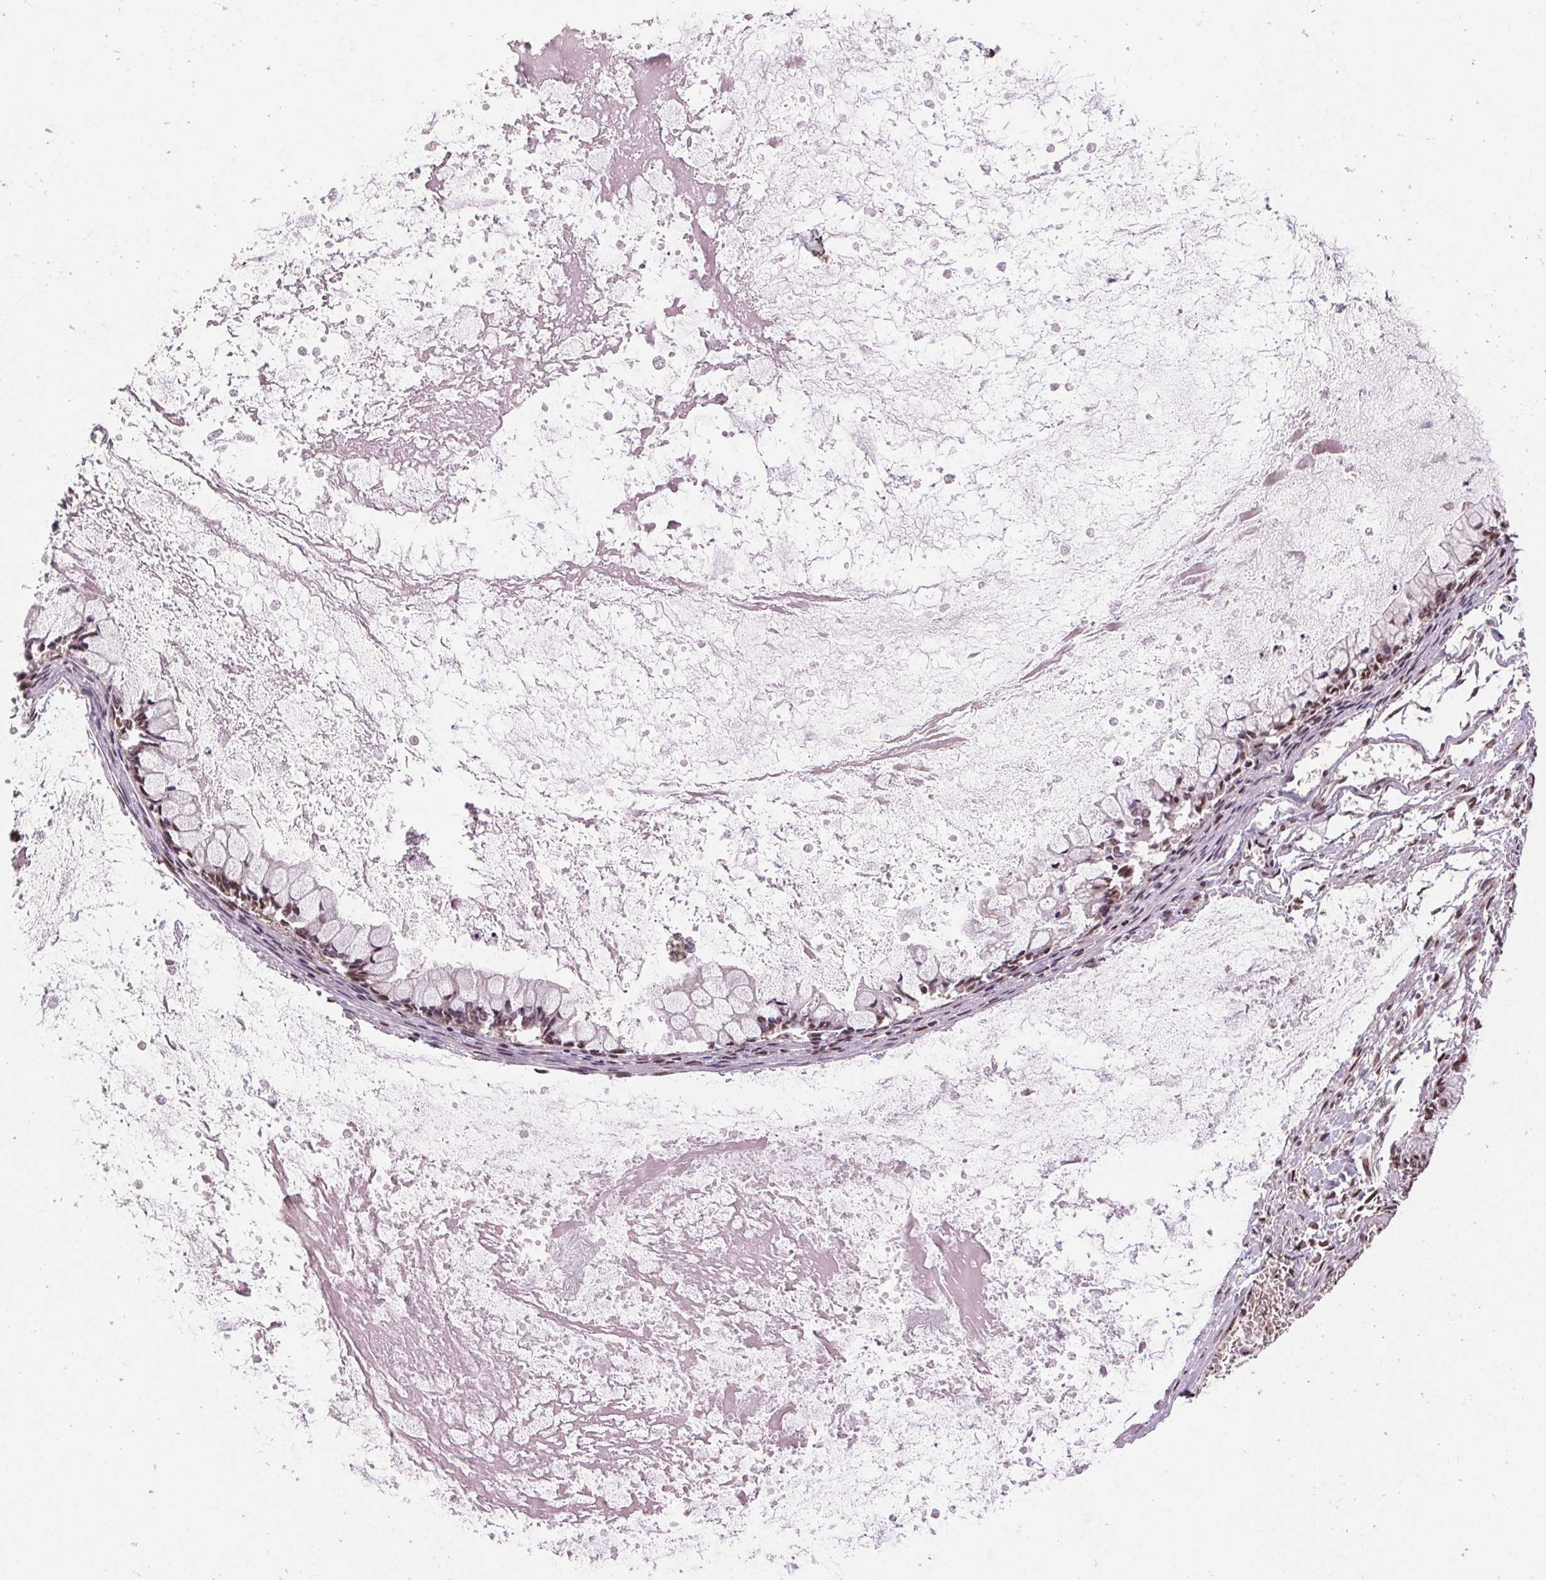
{"staining": {"intensity": "weak", "quantity": ">75%", "location": "nuclear"}, "tissue": "ovarian cancer", "cell_type": "Tumor cells", "image_type": "cancer", "snomed": [{"axis": "morphology", "description": "Cystadenocarcinoma, mucinous, NOS"}, {"axis": "topography", "description": "Ovary"}], "caption": "Human mucinous cystadenocarcinoma (ovarian) stained with a protein marker reveals weak staining in tumor cells.", "gene": "RAD23A", "patient": {"sex": "female", "age": 67}}